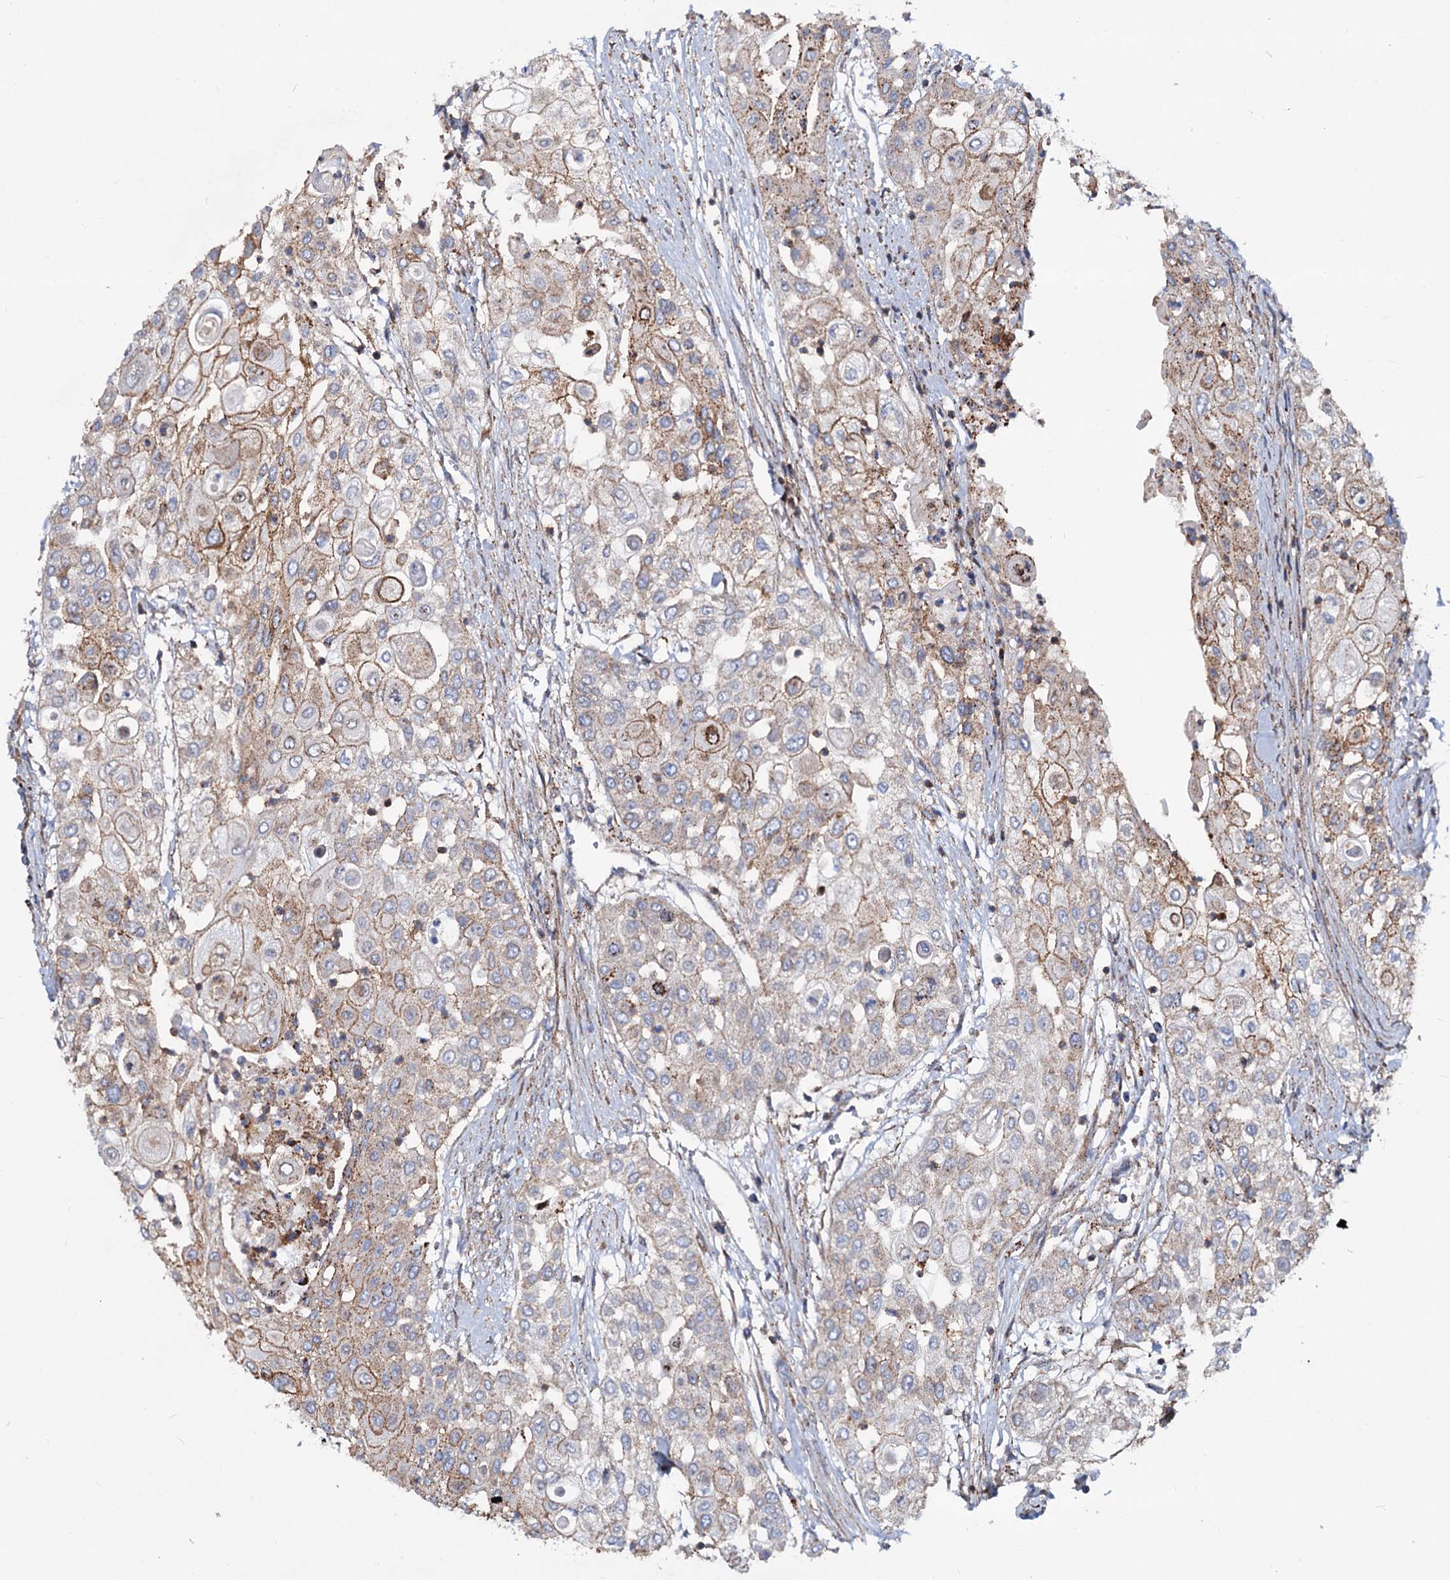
{"staining": {"intensity": "moderate", "quantity": "25%-75%", "location": "cytoplasmic/membranous"}, "tissue": "urothelial cancer", "cell_type": "Tumor cells", "image_type": "cancer", "snomed": [{"axis": "morphology", "description": "Urothelial carcinoma, High grade"}, {"axis": "topography", "description": "Urinary bladder"}], "caption": "A high-resolution histopathology image shows IHC staining of urothelial cancer, which shows moderate cytoplasmic/membranous staining in about 25%-75% of tumor cells. (DAB IHC with brightfield microscopy, high magnification).", "gene": "PSEN1", "patient": {"sex": "female", "age": 79}}